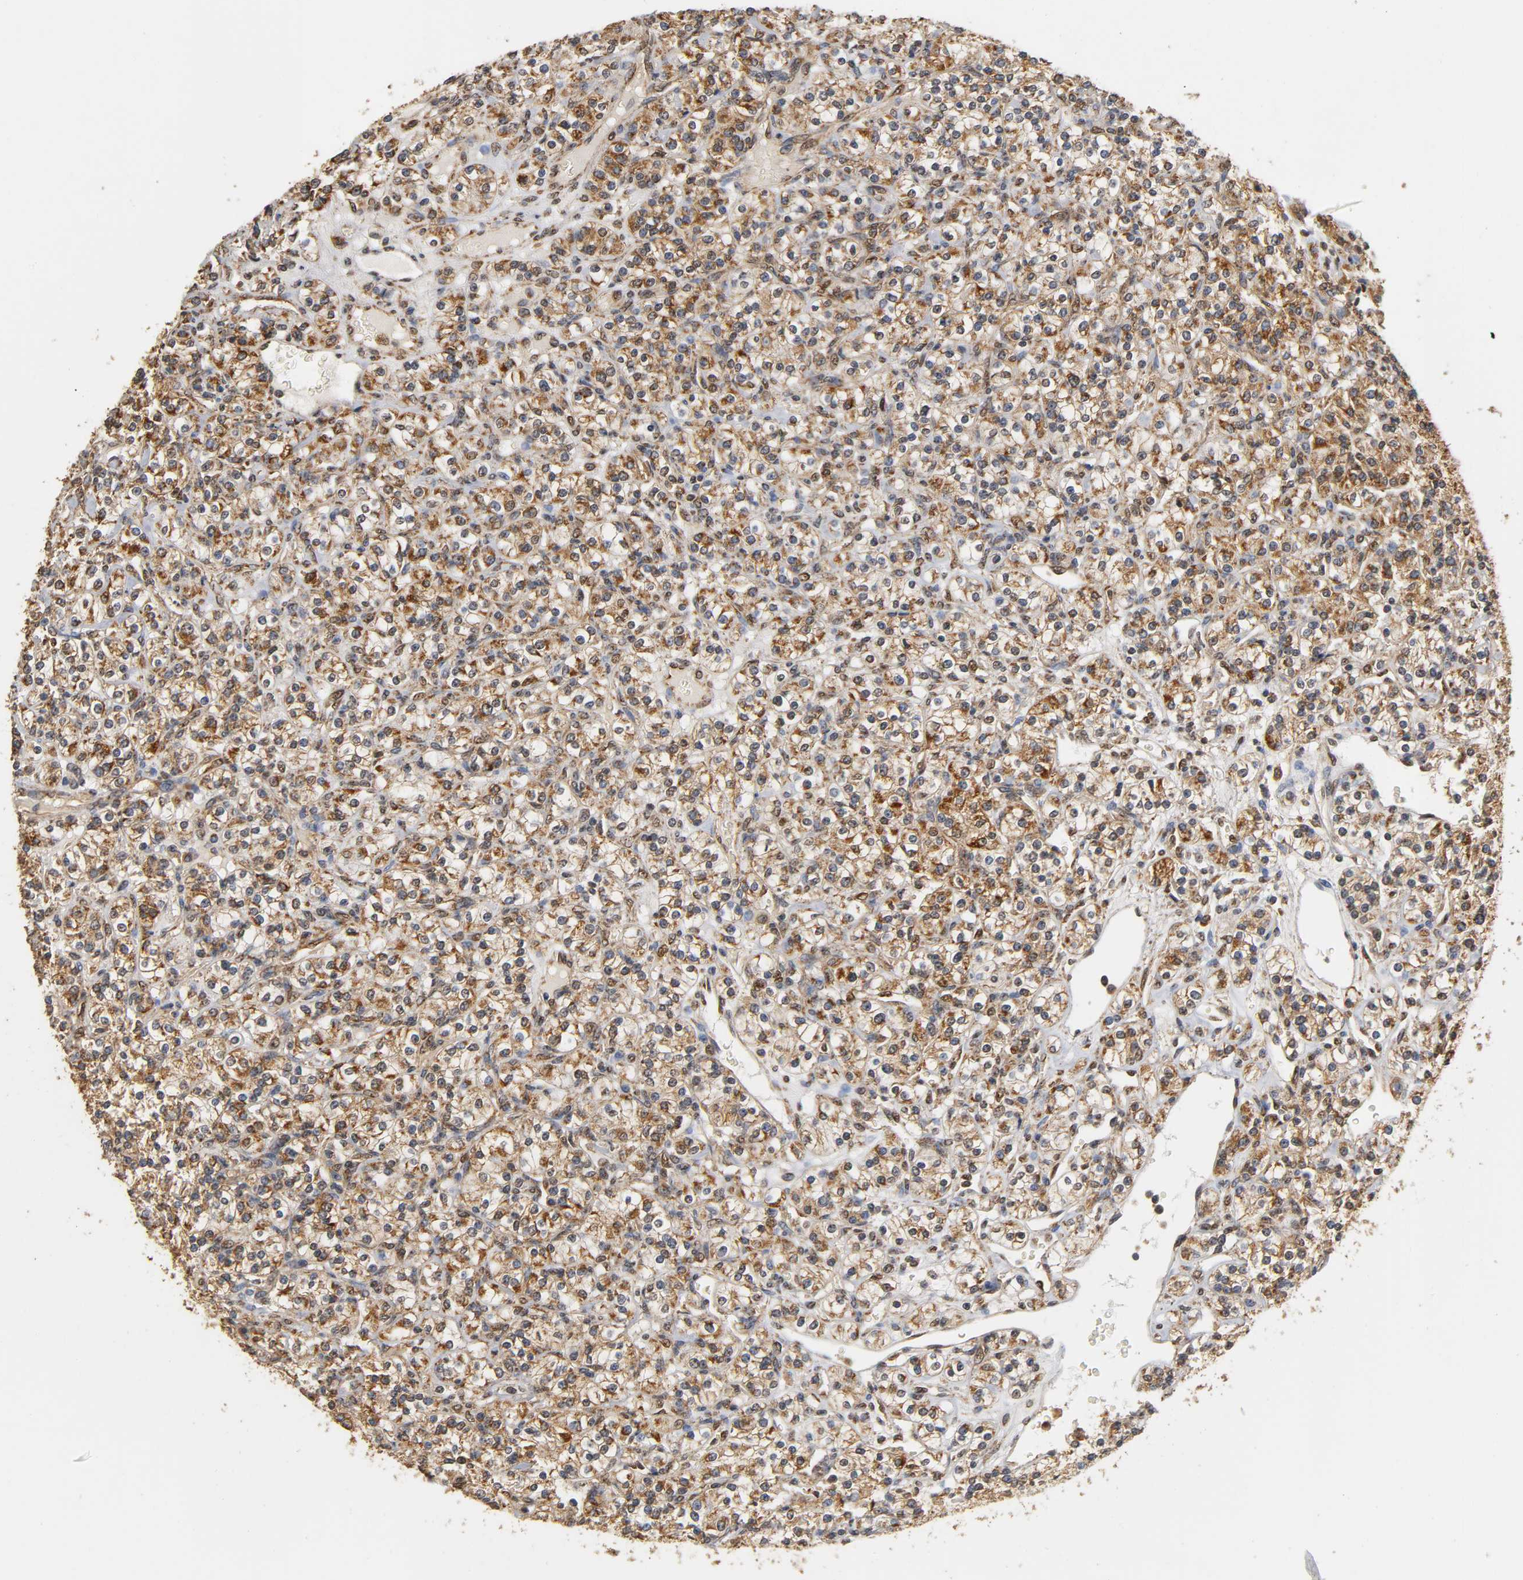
{"staining": {"intensity": "strong", "quantity": ">75%", "location": "cytoplasmic/membranous"}, "tissue": "renal cancer", "cell_type": "Tumor cells", "image_type": "cancer", "snomed": [{"axis": "morphology", "description": "Adenocarcinoma, NOS"}, {"axis": "topography", "description": "Kidney"}], "caption": "Immunohistochemical staining of renal cancer displays high levels of strong cytoplasmic/membranous protein expression in approximately >75% of tumor cells.", "gene": "PKN1", "patient": {"sex": "male", "age": 77}}